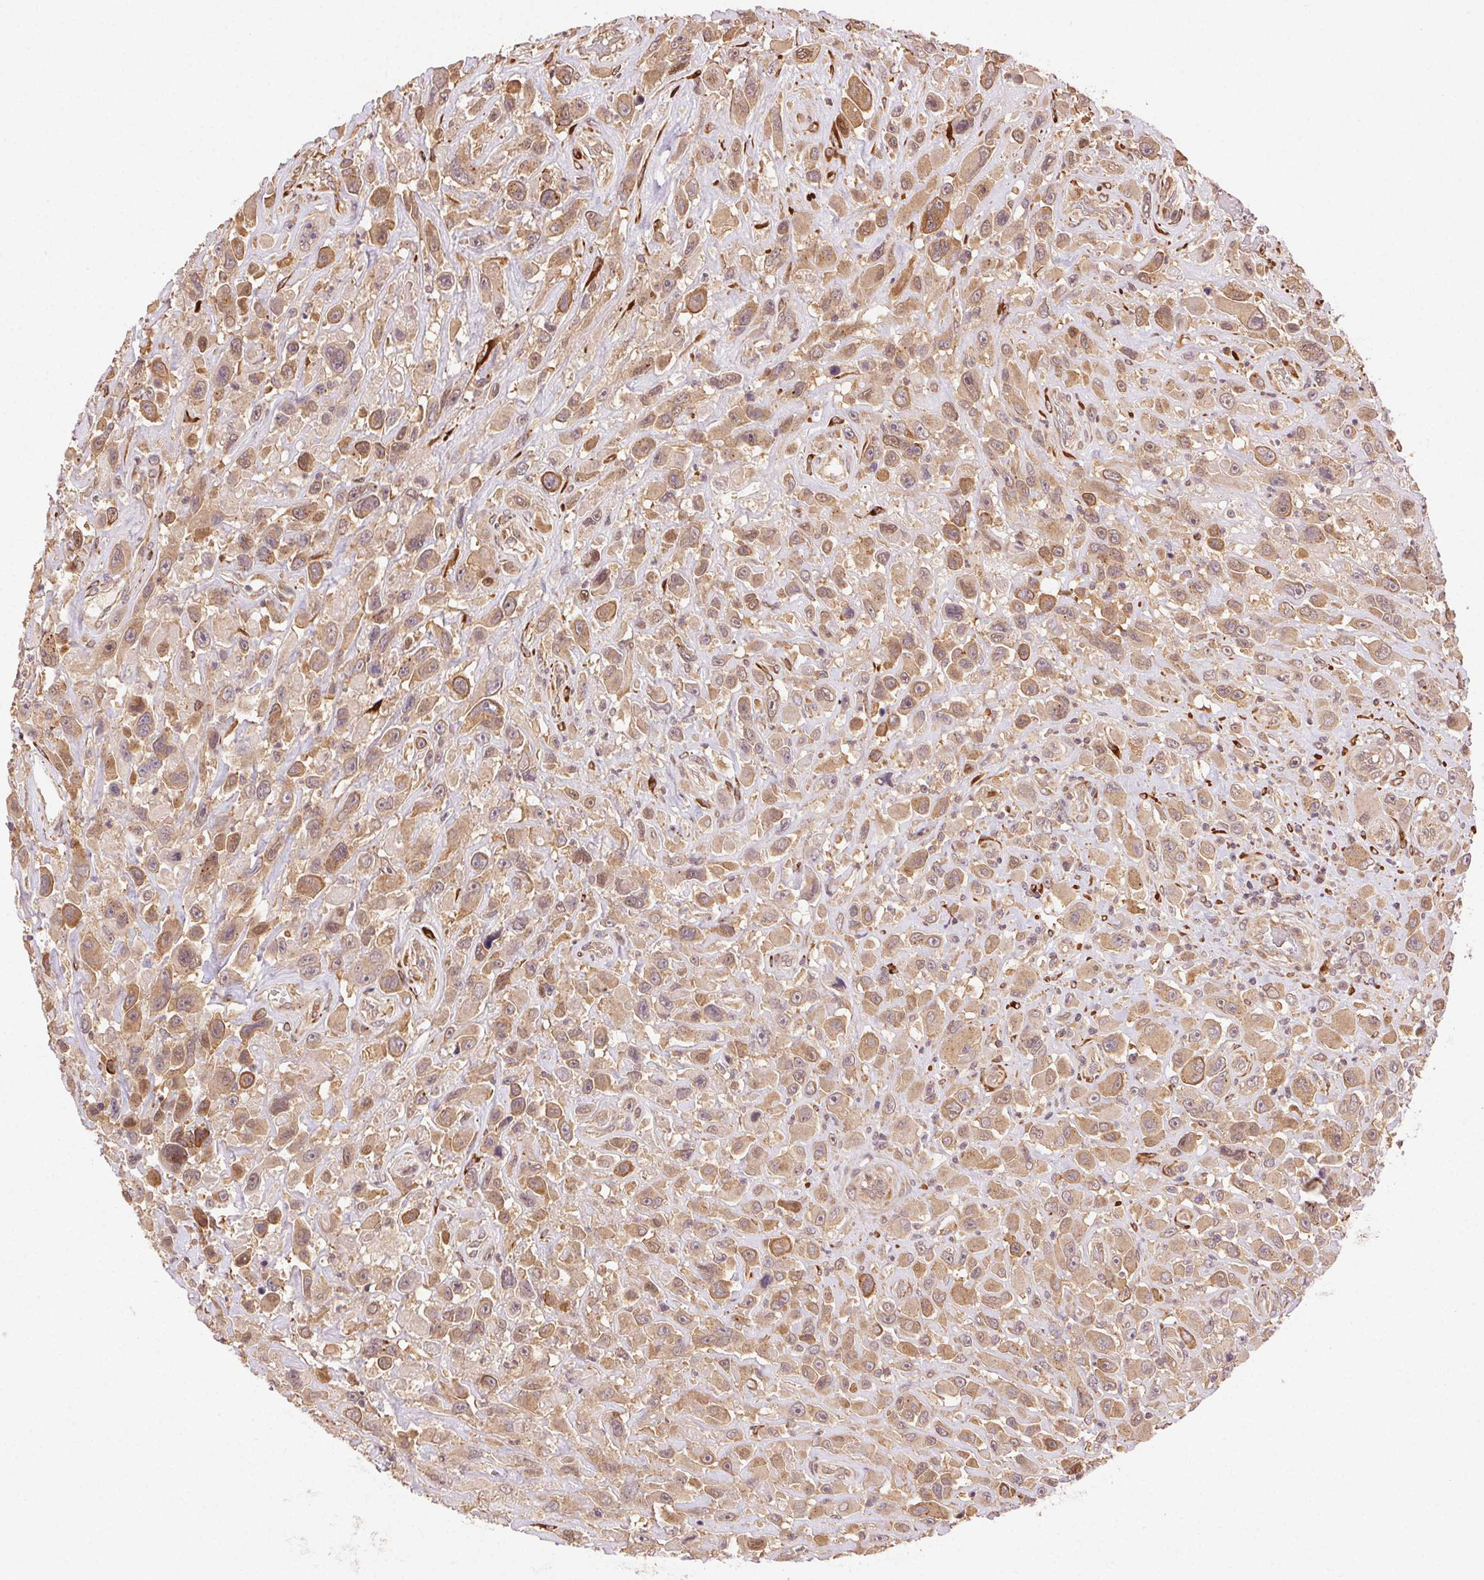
{"staining": {"intensity": "moderate", "quantity": ">75%", "location": "cytoplasmic/membranous"}, "tissue": "urothelial cancer", "cell_type": "Tumor cells", "image_type": "cancer", "snomed": [{"axis": "morphology", "description": "Urothelial carcinoma, High grade"}, {"axis": "topography", "description": "Urinary bladder"}], "caption": "High-magnification brightfield microscopy of urothelial carcinoma (high-grade) stained with DAB (3,3'-diaminobenzidine) (brown) and counterstained with hematoxylin (blue). tumor cells exhibit moderate cytoplasmic/membranous positivity is seen in approximately>75% of cells.", "gene": "KLHL15", "patient": {"sex": "male", "age": 53}}